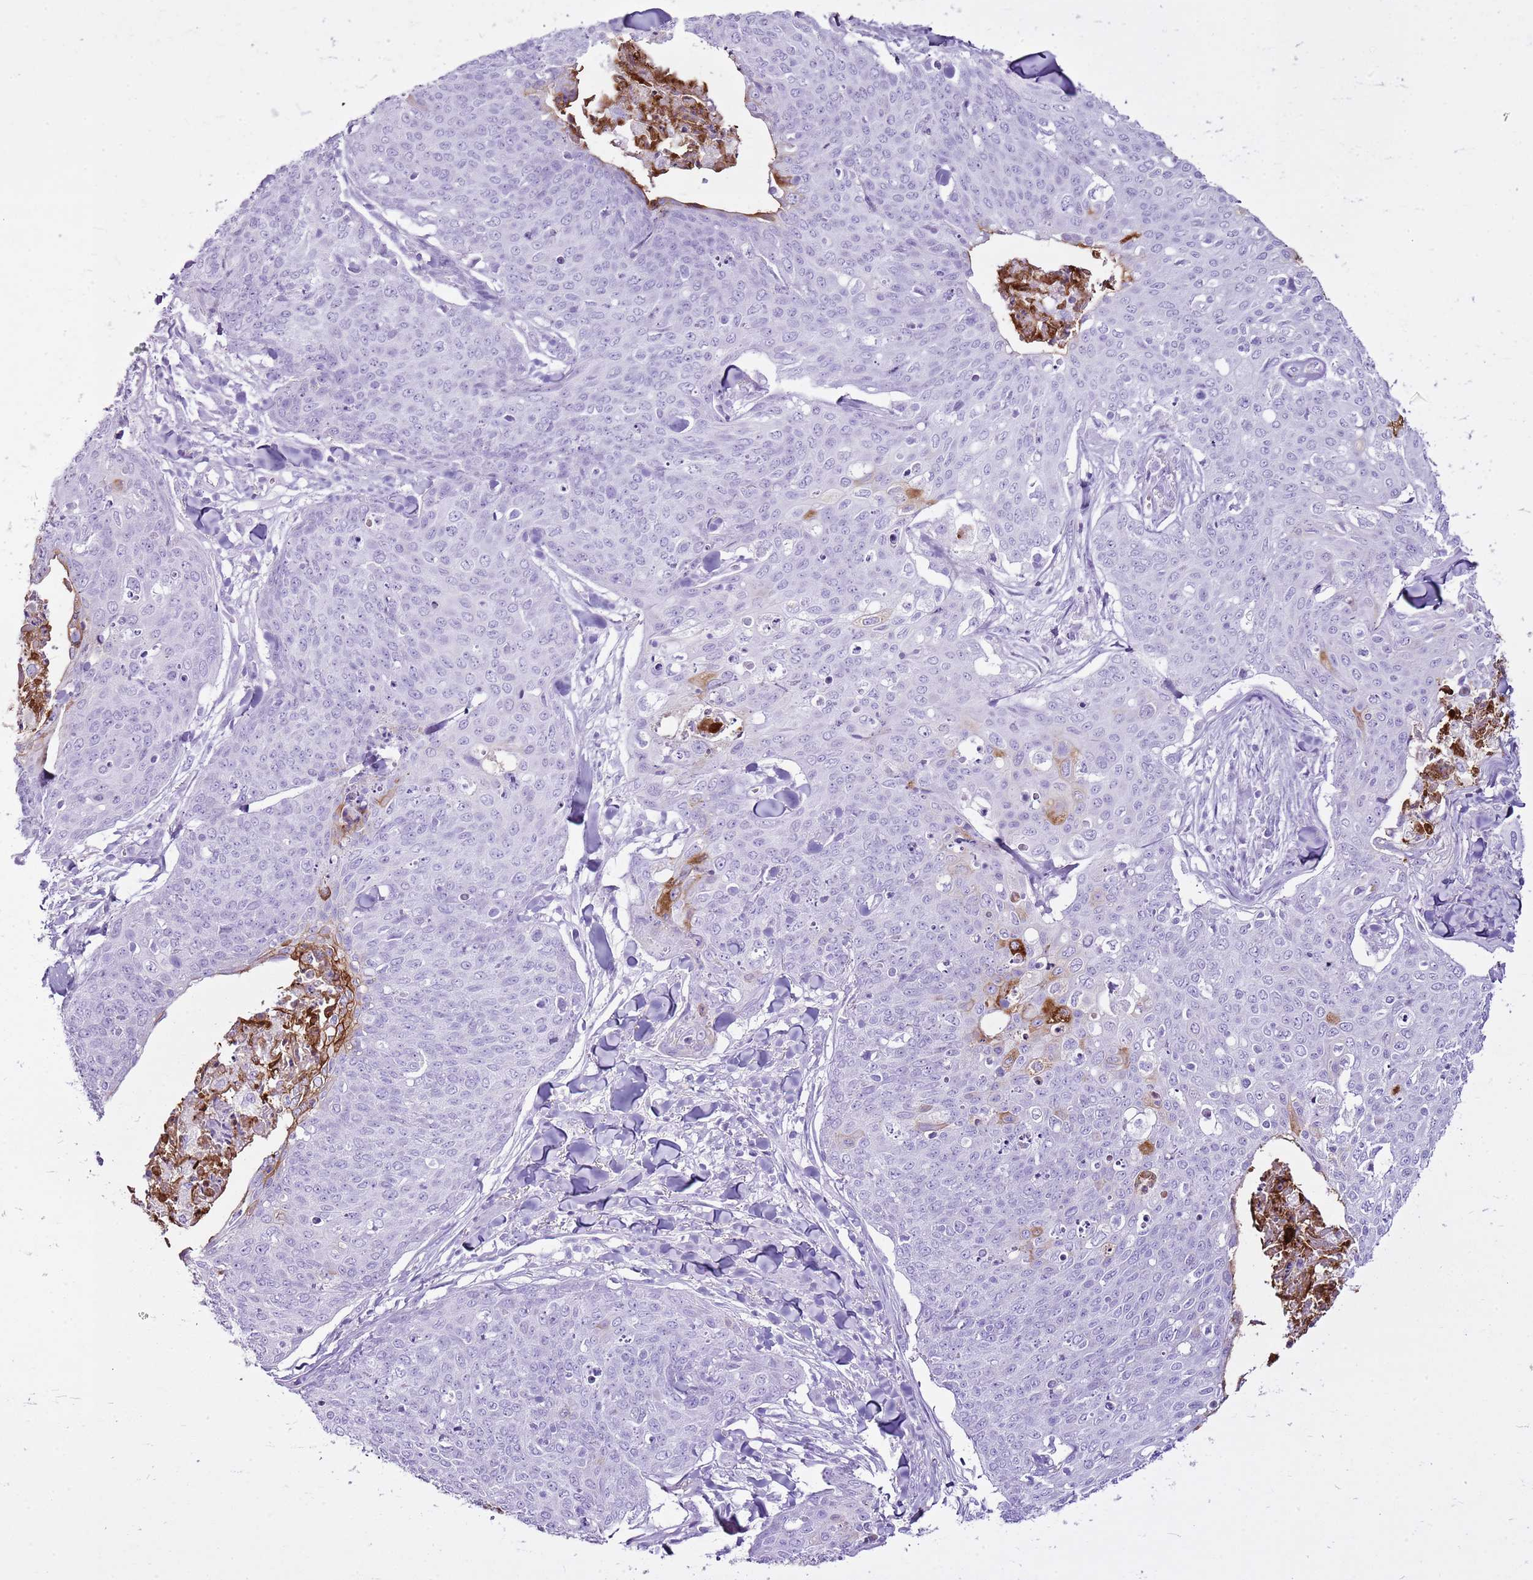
{"staining": {"intensity": "negative", "quantity": "none", "location": "none"}, "tissue": "skin cancer", "cell_type": "Tumor cells", "image_type": "cancer", "snomed": [{"axis": "morphology", "description": "Squamous cell carcinoma, NOS"}, {"axis": "topography", "description": "Skin"}, {"axis": "topography", "description": "Vulva"}], "caption": "IHC micrograph of neoplastic tissue: skin squamous cell carcinoma stained with DAB demonstrates no significant protein staining in tumor cells.", "gene": "CNFN", "patient": {"sex": "female", "age": 85}}